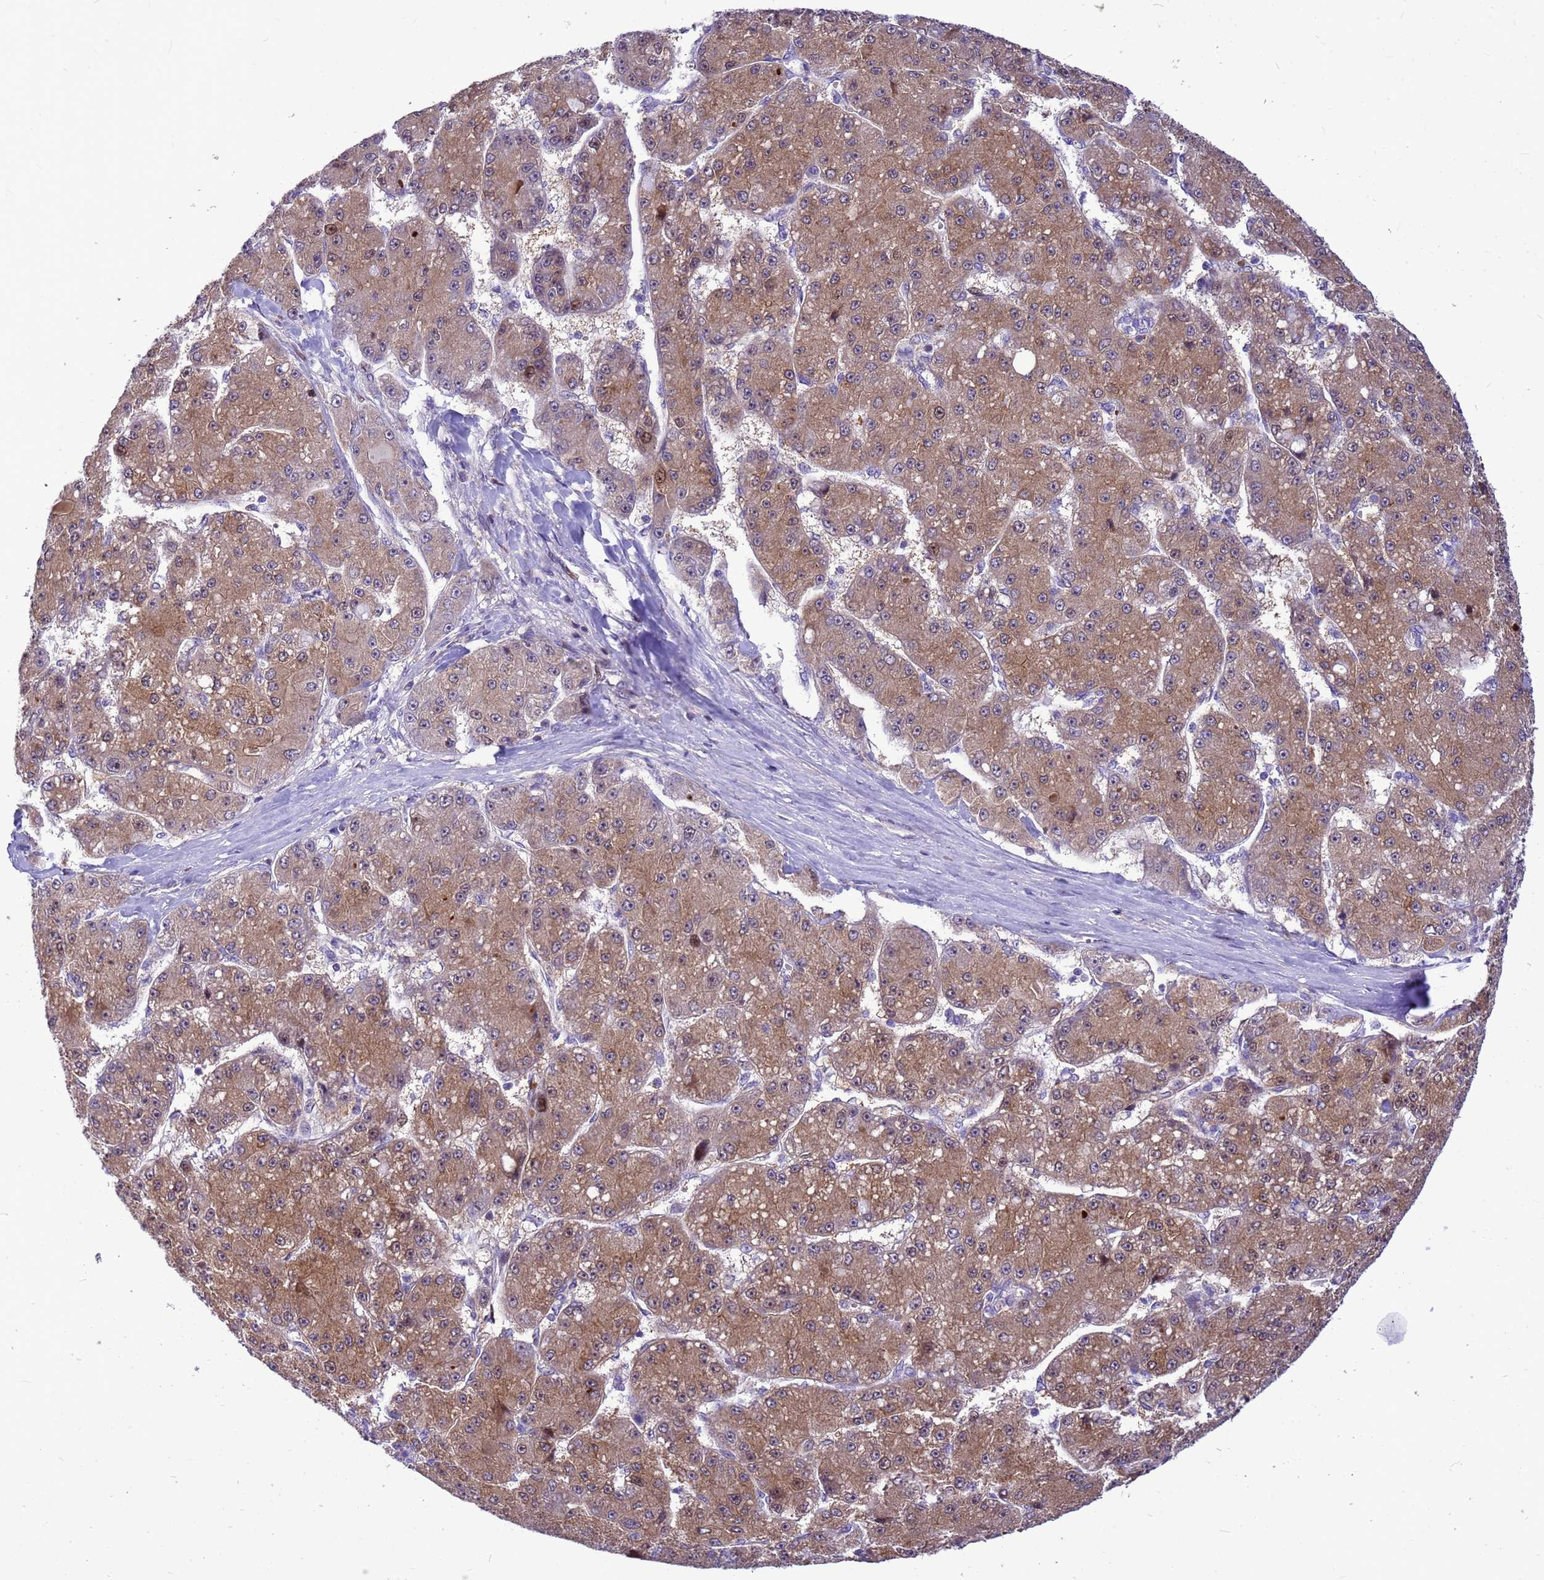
{"staining": {"intensity": "moderate", "quantity": ">75%", "location": "cytoplasmic/membranous"}, "tissue": "liver cancer", "cell_type": "Tumor cells", "image_type": "cancer", "snomed": [{"axis": "morphology", "description": "Carcinoma, Hepatocellular, NOS"}, {"axis": "topography", "description": "Liver"}], "caption": "This photomicrograph demonstrates immunohistochemistry staining of human liver cancer, with medium moderate cytoplasmic/membranous expression in approximately >75% of tumor cells.", "gene": "ADAMTS7", "patient": {"sex": "male", "age": 67}}